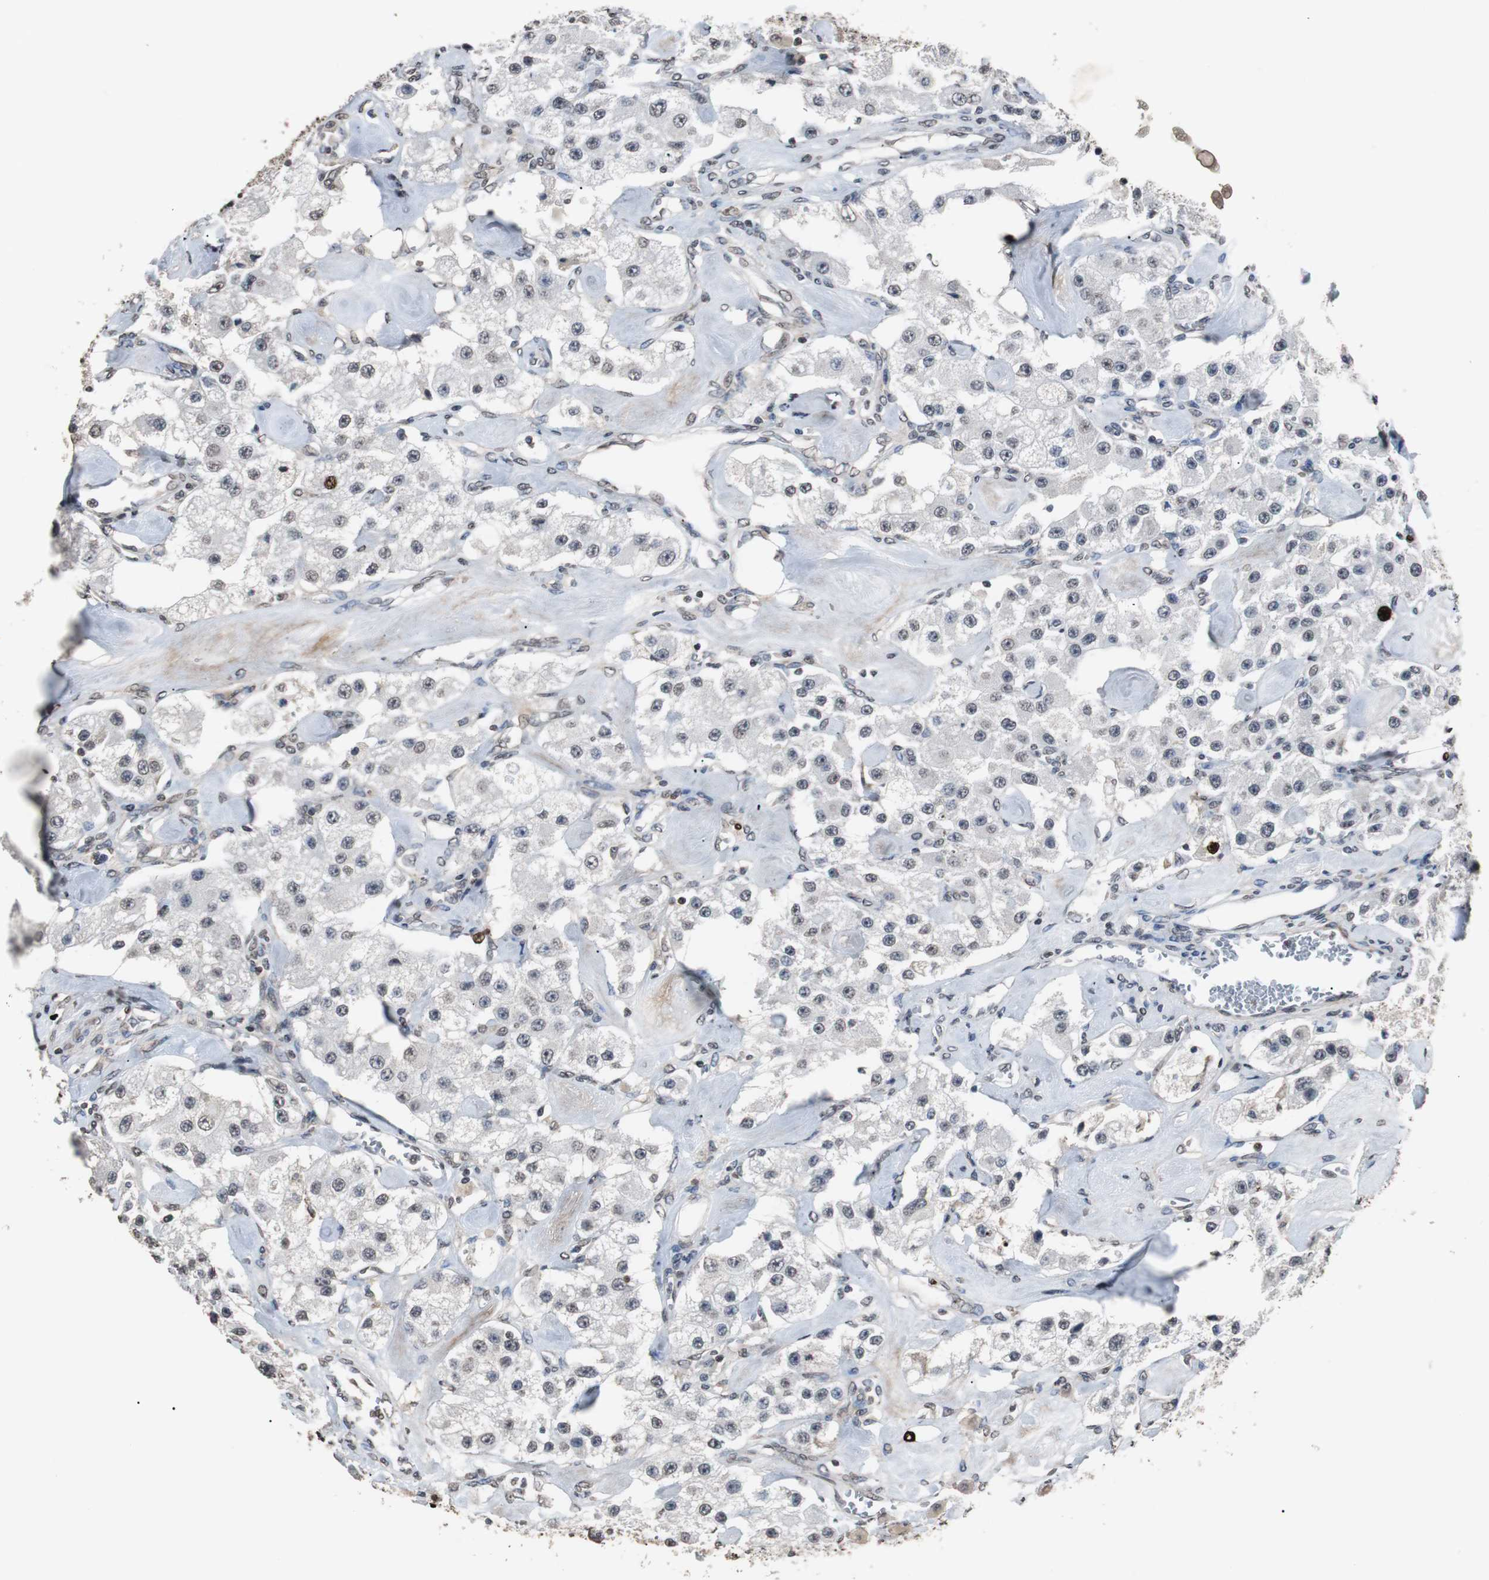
{"staining": {"intensity": "strong", "quantity": "<25%", "location": "nuclear"}, "tissue": "carcinoid", "cell_type": "Tumor cells", "image_type": "cancer", "snomed": [{"axis": "morphology", "description": "Carcinoid, malignant, NOS"}, {"axis": "topography", "description": "Pancreas"}], "caption": "Immunohistochemistry staining of carcinoid, which exhibits medium levels of strong nuclear expression in about <25% of tumor cells indicating strong nuclear protein staining. The staining was performed using DAB (3,3'-diaminobenzidine) (brown) for protein detection and nuclei were counterstained in hematoxylin (blue).", "gene": "TOP2A", "patient": {"sex": "male", "age": 41}}